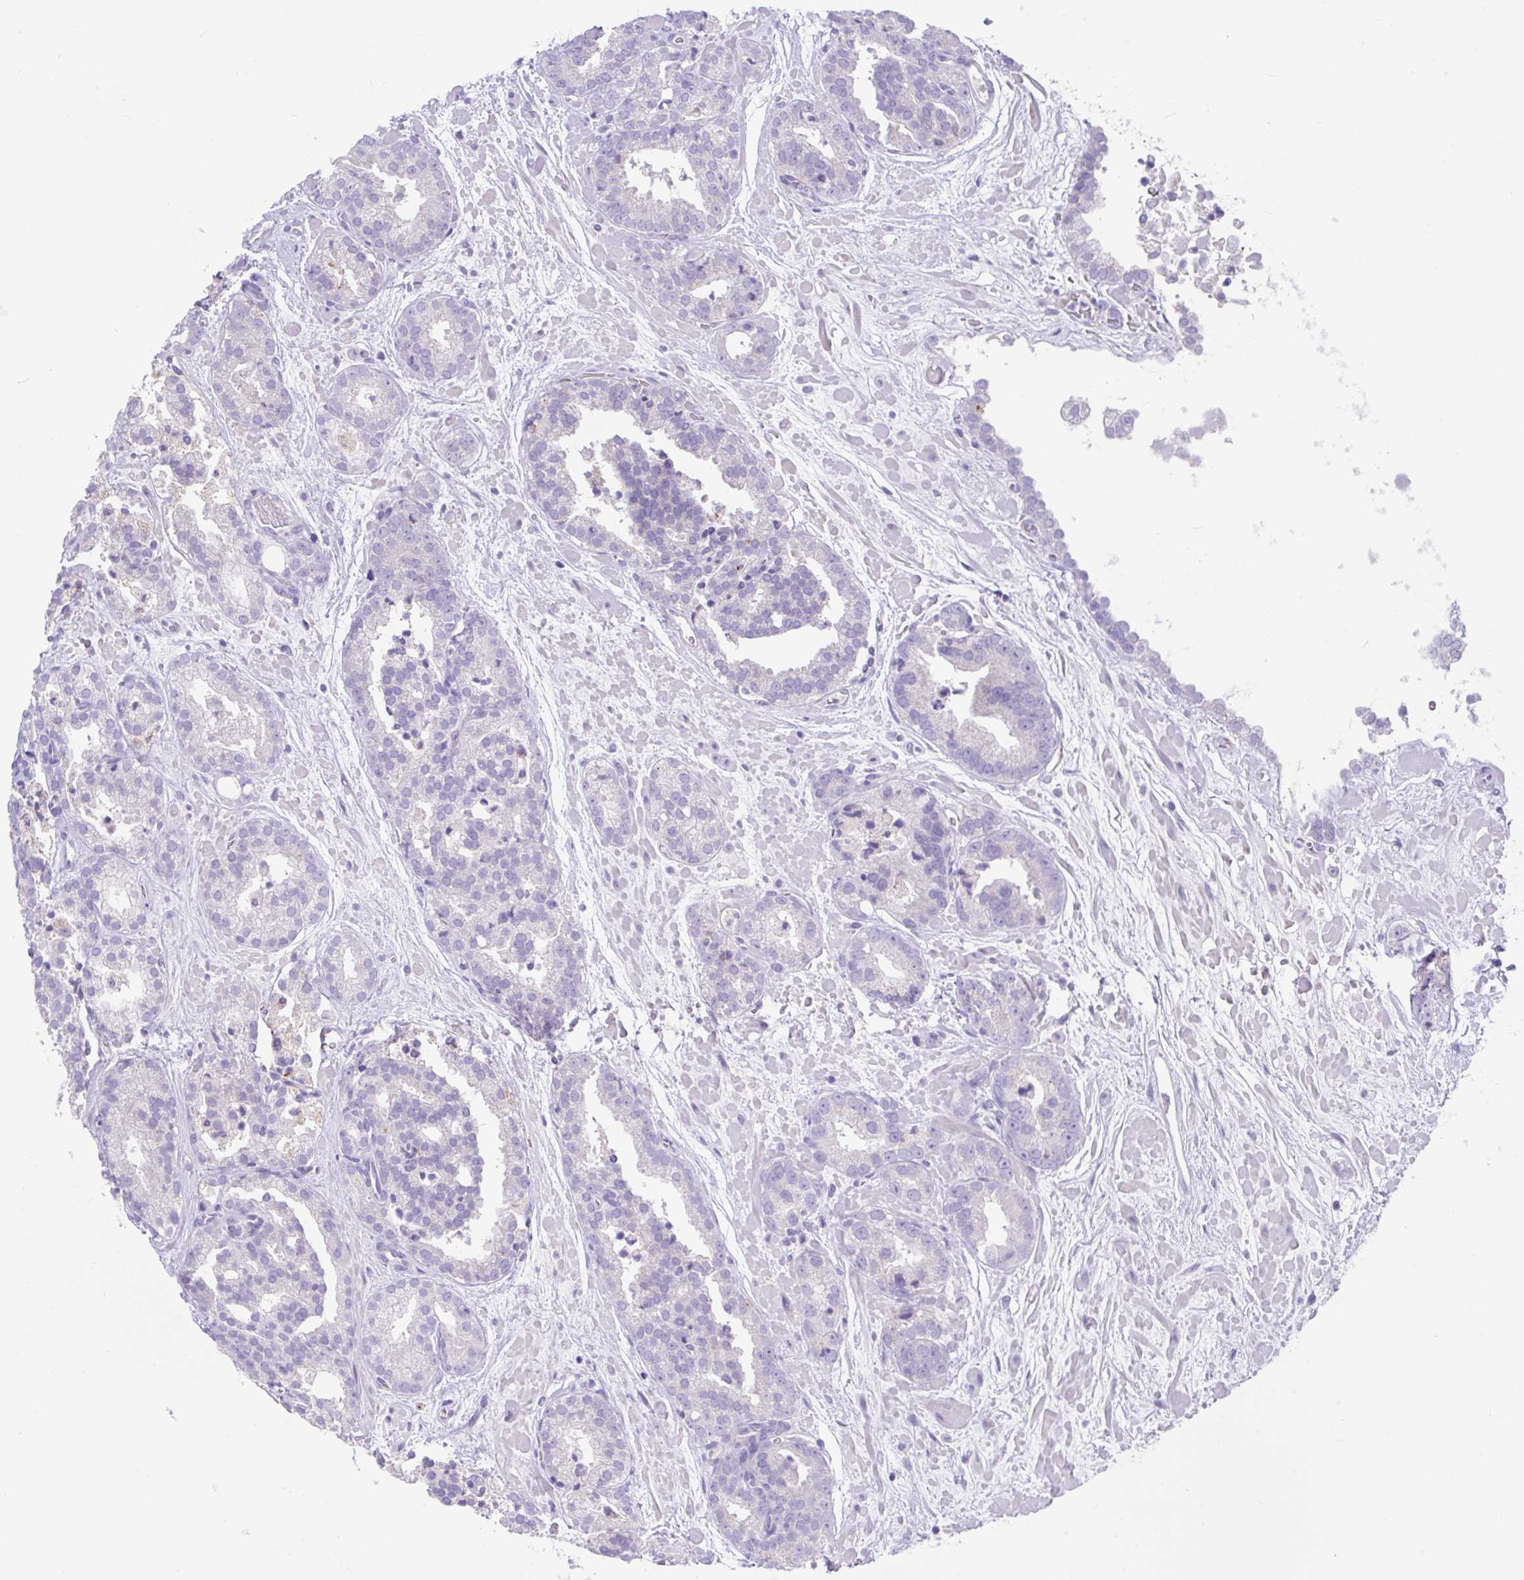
{"staining": {"intensity": "negative", "quantity": "none", "location": "none"}, "tissue": "prostate cancer", "cell_type": "Tumor cells", "image_type": "cancer", "snomed": [{"axis": "morphology", "description": "Adenocarcinoma, High grade"}, {"axis": "topography", "description": "Prostate"}], "caption": "Immunohistochemistry (IHC) photomicrograph of neoplastic tissue: adenocarcinoma (high-grade) (prostate) stained with DAB (3,3'-diaminobenzidine) reveals no significant protein positivity in tumor cells.", "gene": "CCSAP", "patient": {"sex": "male", "age": 66}}